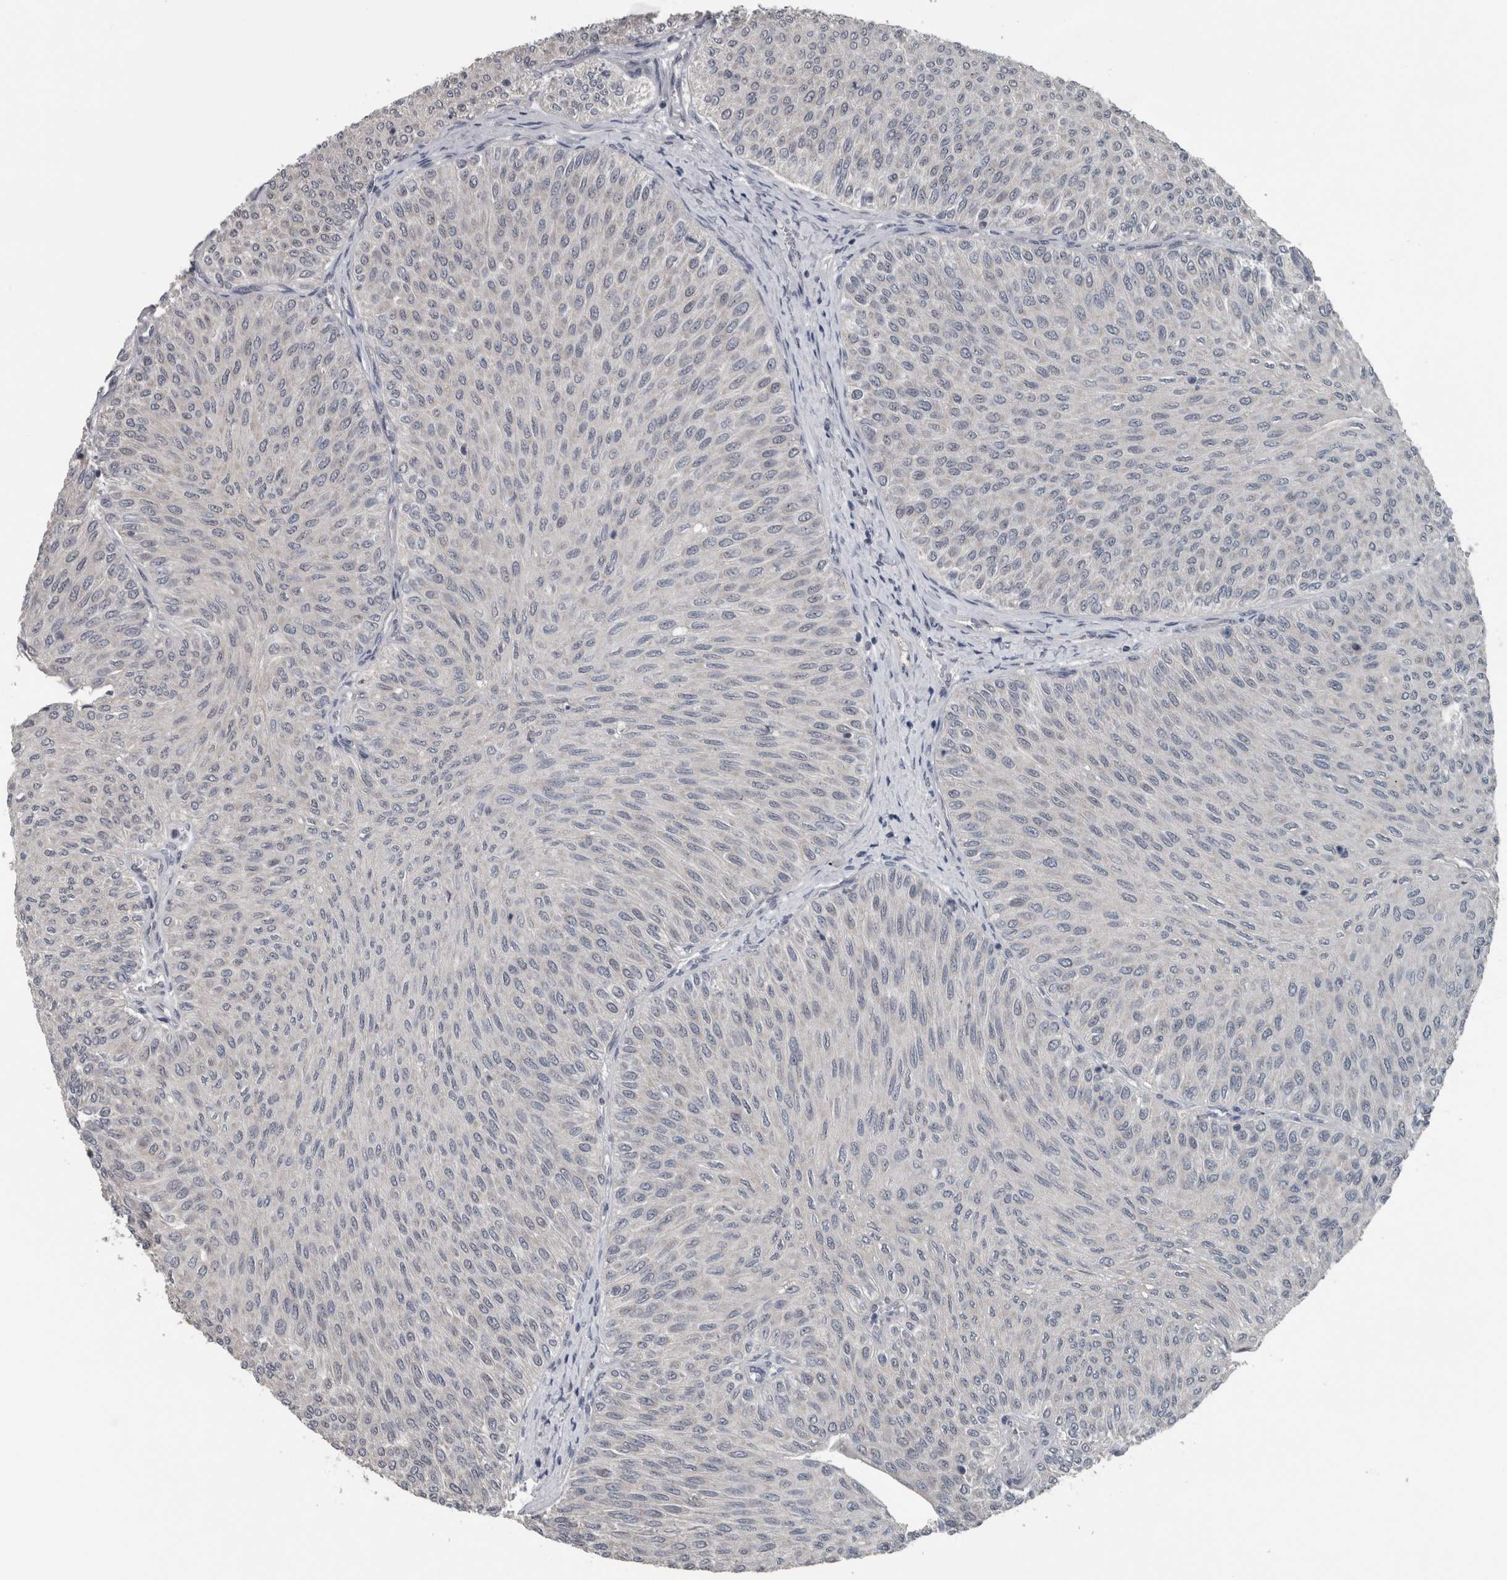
{"staining": {"intensity": "negative", "quantity": "none", "location": "none"}, "tissue": "urothelial cancer", "cell_type": "Tumor cells", "image_type": "cancer", "snomed": [{"axis": "morphology", "description": "Urothelial carcinoma, Low grade"}, {"axis": "topography", "description": "Urinary bladder"}], "caption": "Tumor cells are negative for protein expression in human low-grade urothelial carcinoma.", "gene": "ZBTB21", "patient": {"sex": "male", "age": 78}}